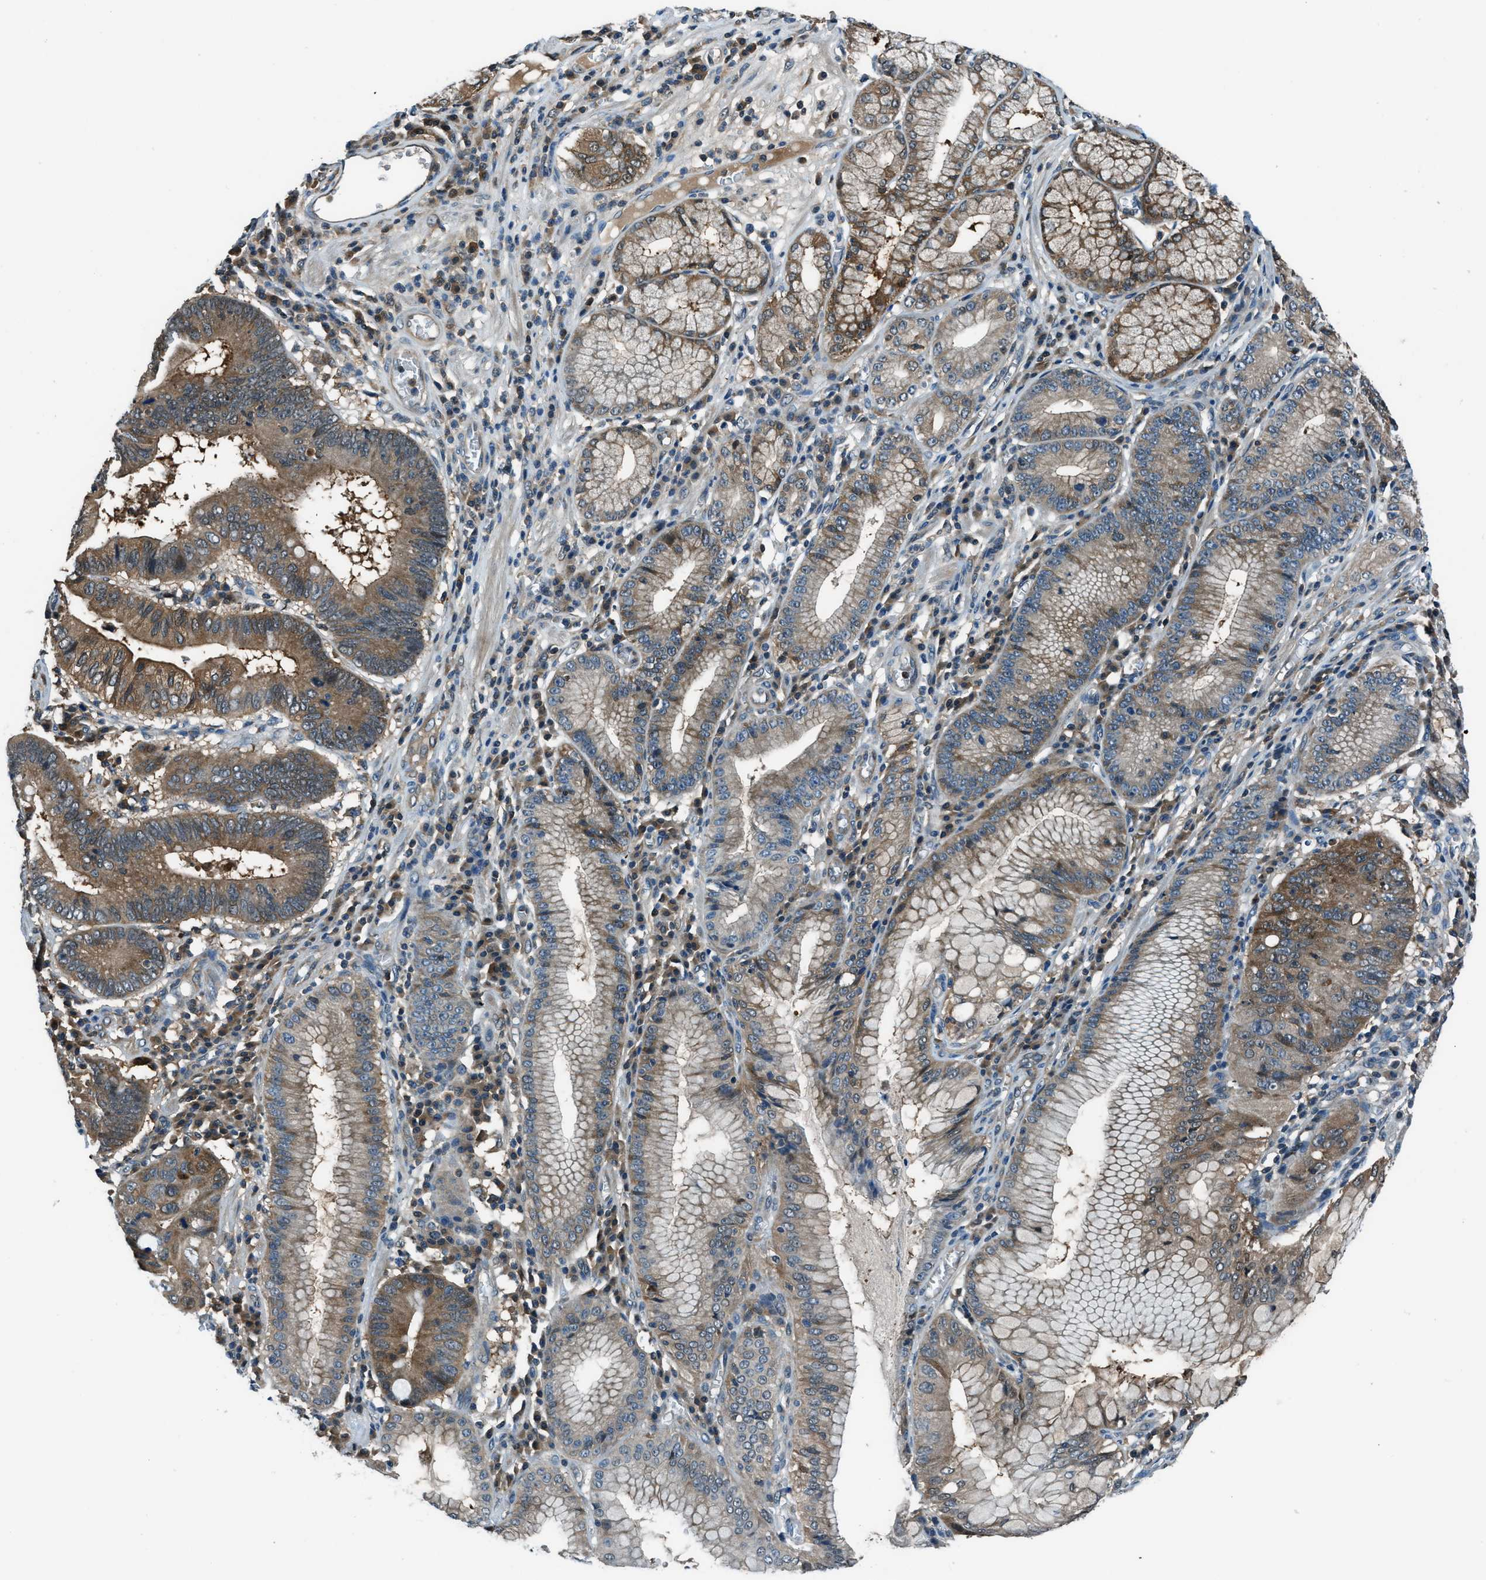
{"staining": {"intensity": "moderate", "quantity": ">75%", "location": "cytoplasmic/membranous"}, "tissue": "stomach cancer", "cell_type": "Tumor cells", "image_type": "cancer", "snomed": [{"axis": "morphology", "description": "Adenocarcinoma, NOS"}, {"axis": "topography", "description": "Stomach"}], "caption": "Stomach adenocarcinoma stained with a protein marker exhibits moderate staining in tumor cells.", "gene": "HEBP2", "patient": {"sex": "male", "age": 59}}